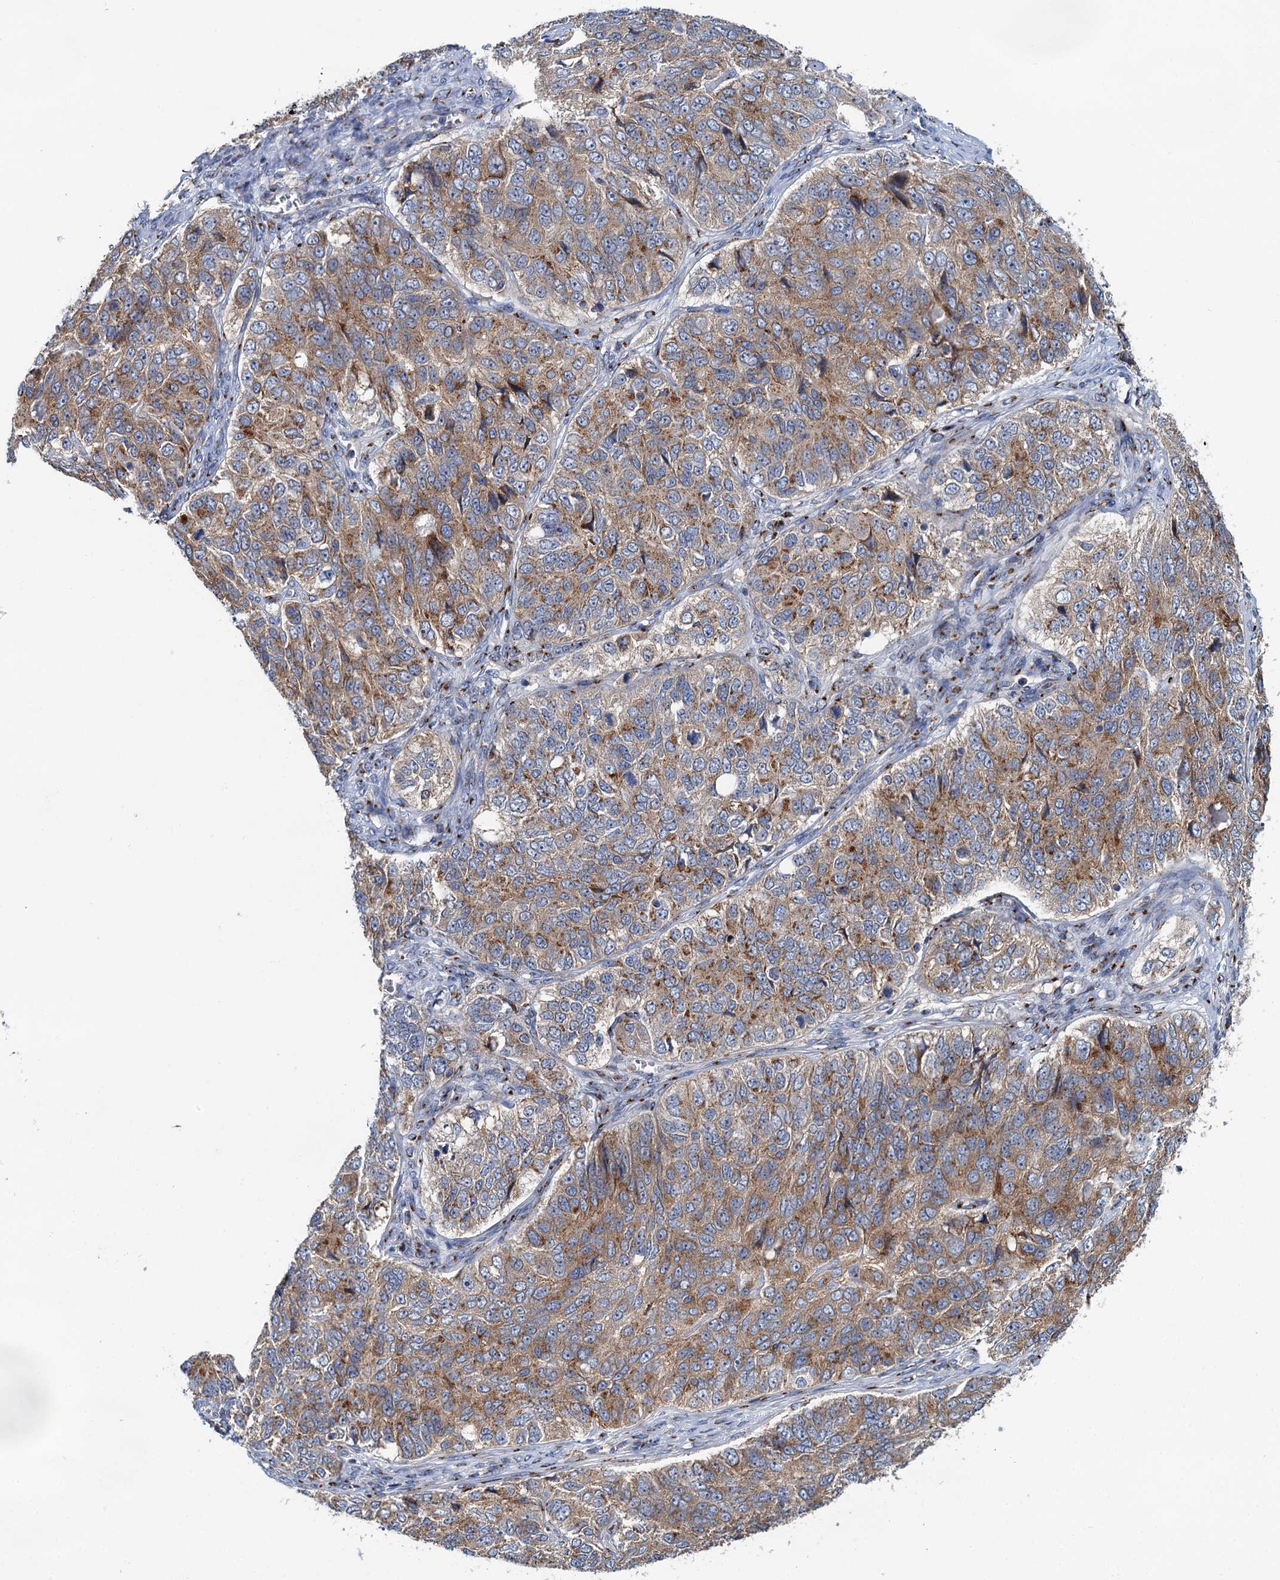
{"staining": {"intensity": "moderate", "quantity": ">75%", "location": "cytoplasmic/membranous"}, "tissue": "ovarian cancer", "cell_type": "Tumor cells", "image_type": "cancer", "snomed": [{"axis": "morphology", "description": "Carcinoma, endometroid"}, {"axis": "topography", "description": "Ovary"}], "caption": "IHC photomicrograph of ovarian endometroid carcinoma stained for a protein (brown), which reveals medium levels of moderate cytoplasmic/membranous staining in about >75% of tumor cells.", "gene": "BET1L", "patient": {"sex": "female", "age": 51}}